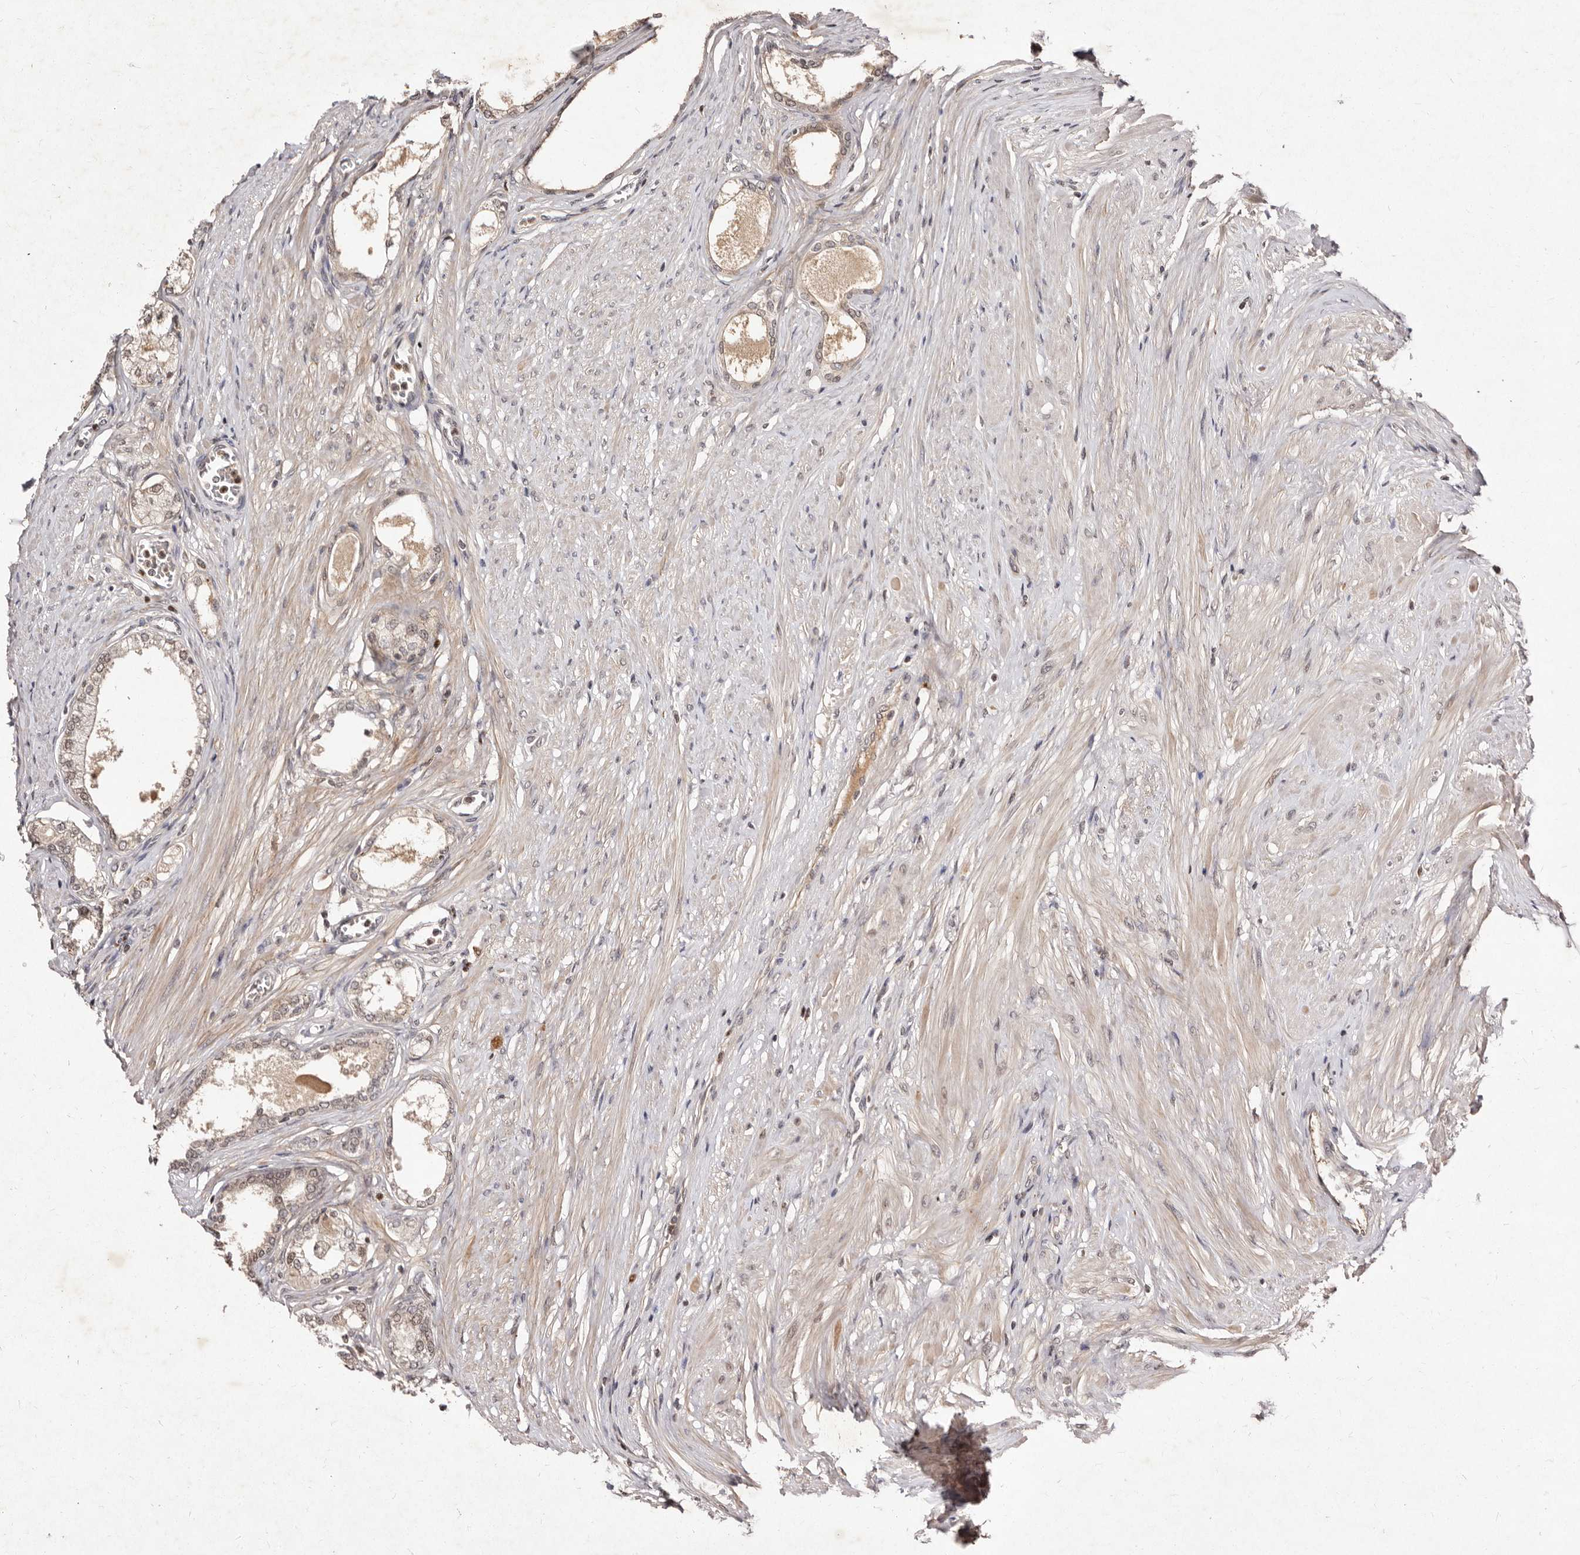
{"staining": {"intensity": "weak", "quantity": "25%-75%", "location": "cytoplasmic/membranous,nuclear"}, "tissue": "prostate", "cell_type": "Glandular cells", "image_type": "normal", "snomed": [{"axis": "morphology", "description": "Normal tissue, NOS"}, {"axis": "morphology", "description": "Urothelial carcinoma, Low grade"}, {"axis": "topography", "description": "Urinary bladder"}, {"axis": "topography", "description": "Prostate"}], "caption": "Normal prostate displays weak cytoplasmic/membranous,nuclear staining in approximately 25%-75% of glandular cells.", "gene": "LCORL", "patient": {"sex": "male", "age": 60}}